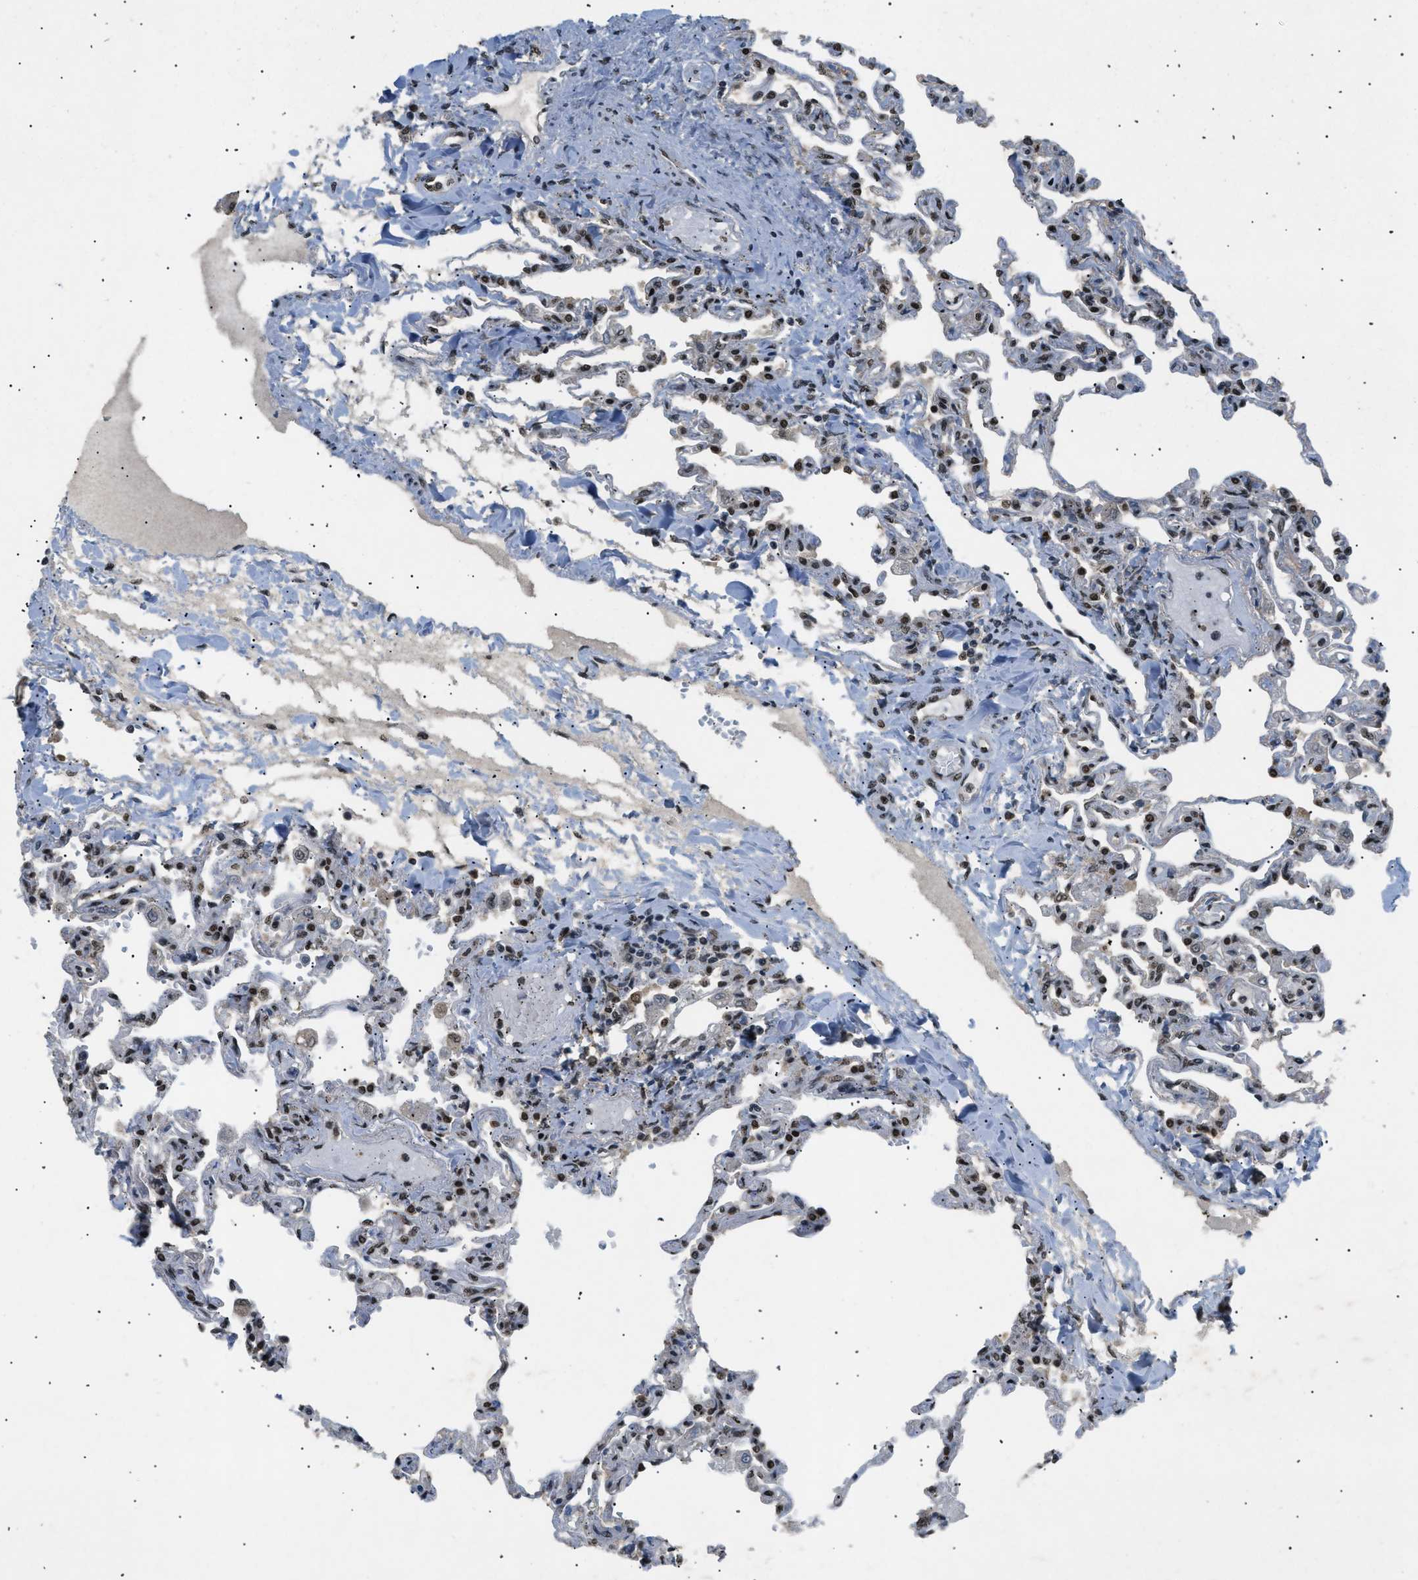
{"staining": {"intensity": "moderate", "quantity": ">75%", "location": "nuclear"}, "tissue": "lung", "cell_type": "Alveolar cells", "image_type": "normal", "snomed": [{"axis": "morphology", "description": "Normal tissue, NOS"}, {"axis": "topography", "description": "Lung"}], "caption": "IHC histopathology image of normal lung: lung stained using immunohistochemistry (IHC) reveals medium levels of moderate protein expression localized specifically in the nuclear of alveolar cells, appearing as a nuclear brown color.", "gene": "RBM5", "patient": {"sex": "male", "age": 21}}